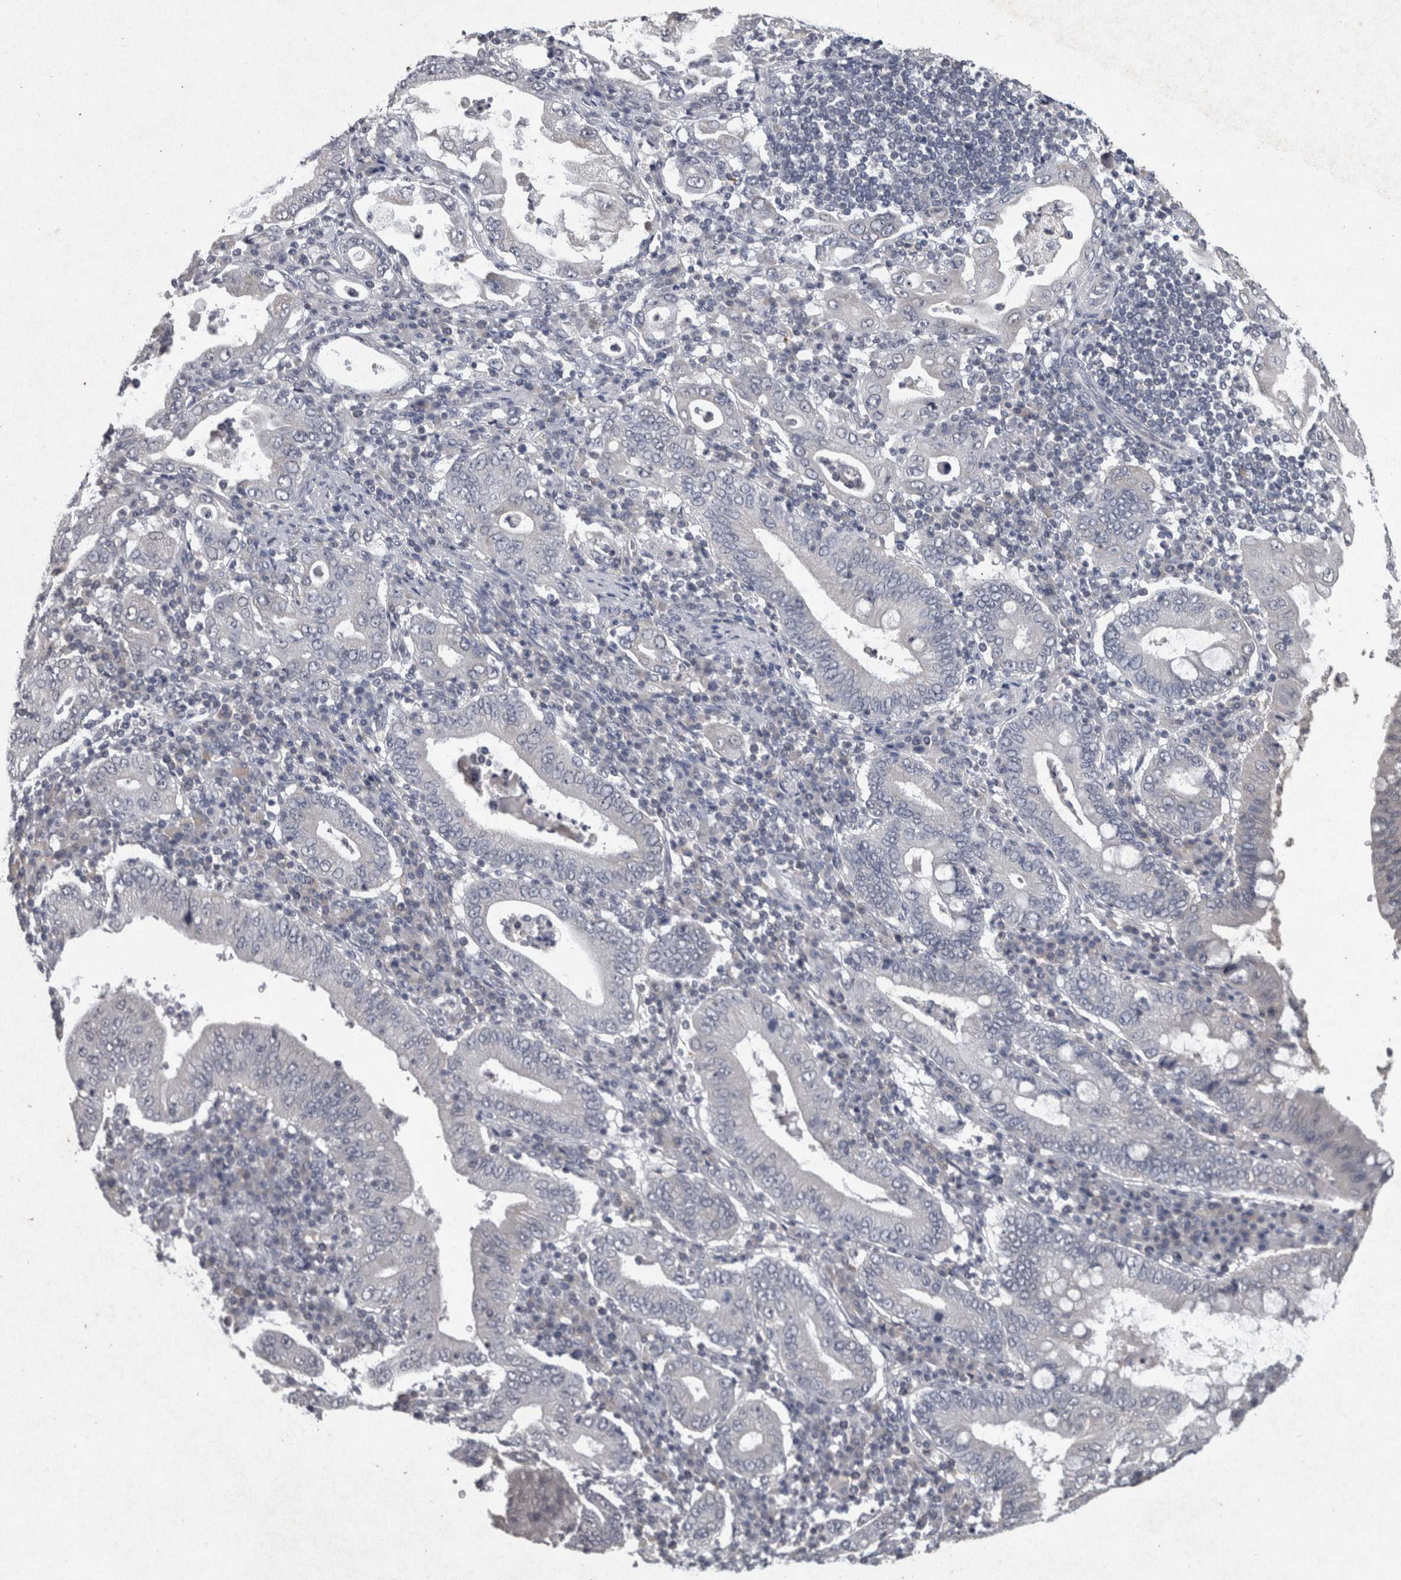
{"staining": {"intensity": "negative", "quantity": "none", "location": "none"}, "tissue": "stomach cancer", "cell_type": "Tumor cells", "image_type": "cancer", "snomed": [{"axis": "morphology", "description": "Normal tissue, NOS"}, {"axis": "morphology", "description": "Adenocarcinoma, NOS"}, {"axis": "topography", "description": "Esophagus"}, {"axis": "topography", "description": "Stomach, upper"}, {"axis": "topography", "description": "Peripheral nerve tissue"}], "caption": "The IHC image has no significant staining in tumor cells of stomach adenocarcinoma tissue.", "gene": "WNT7A", "patient": {"sex": "male", "age": 62}}